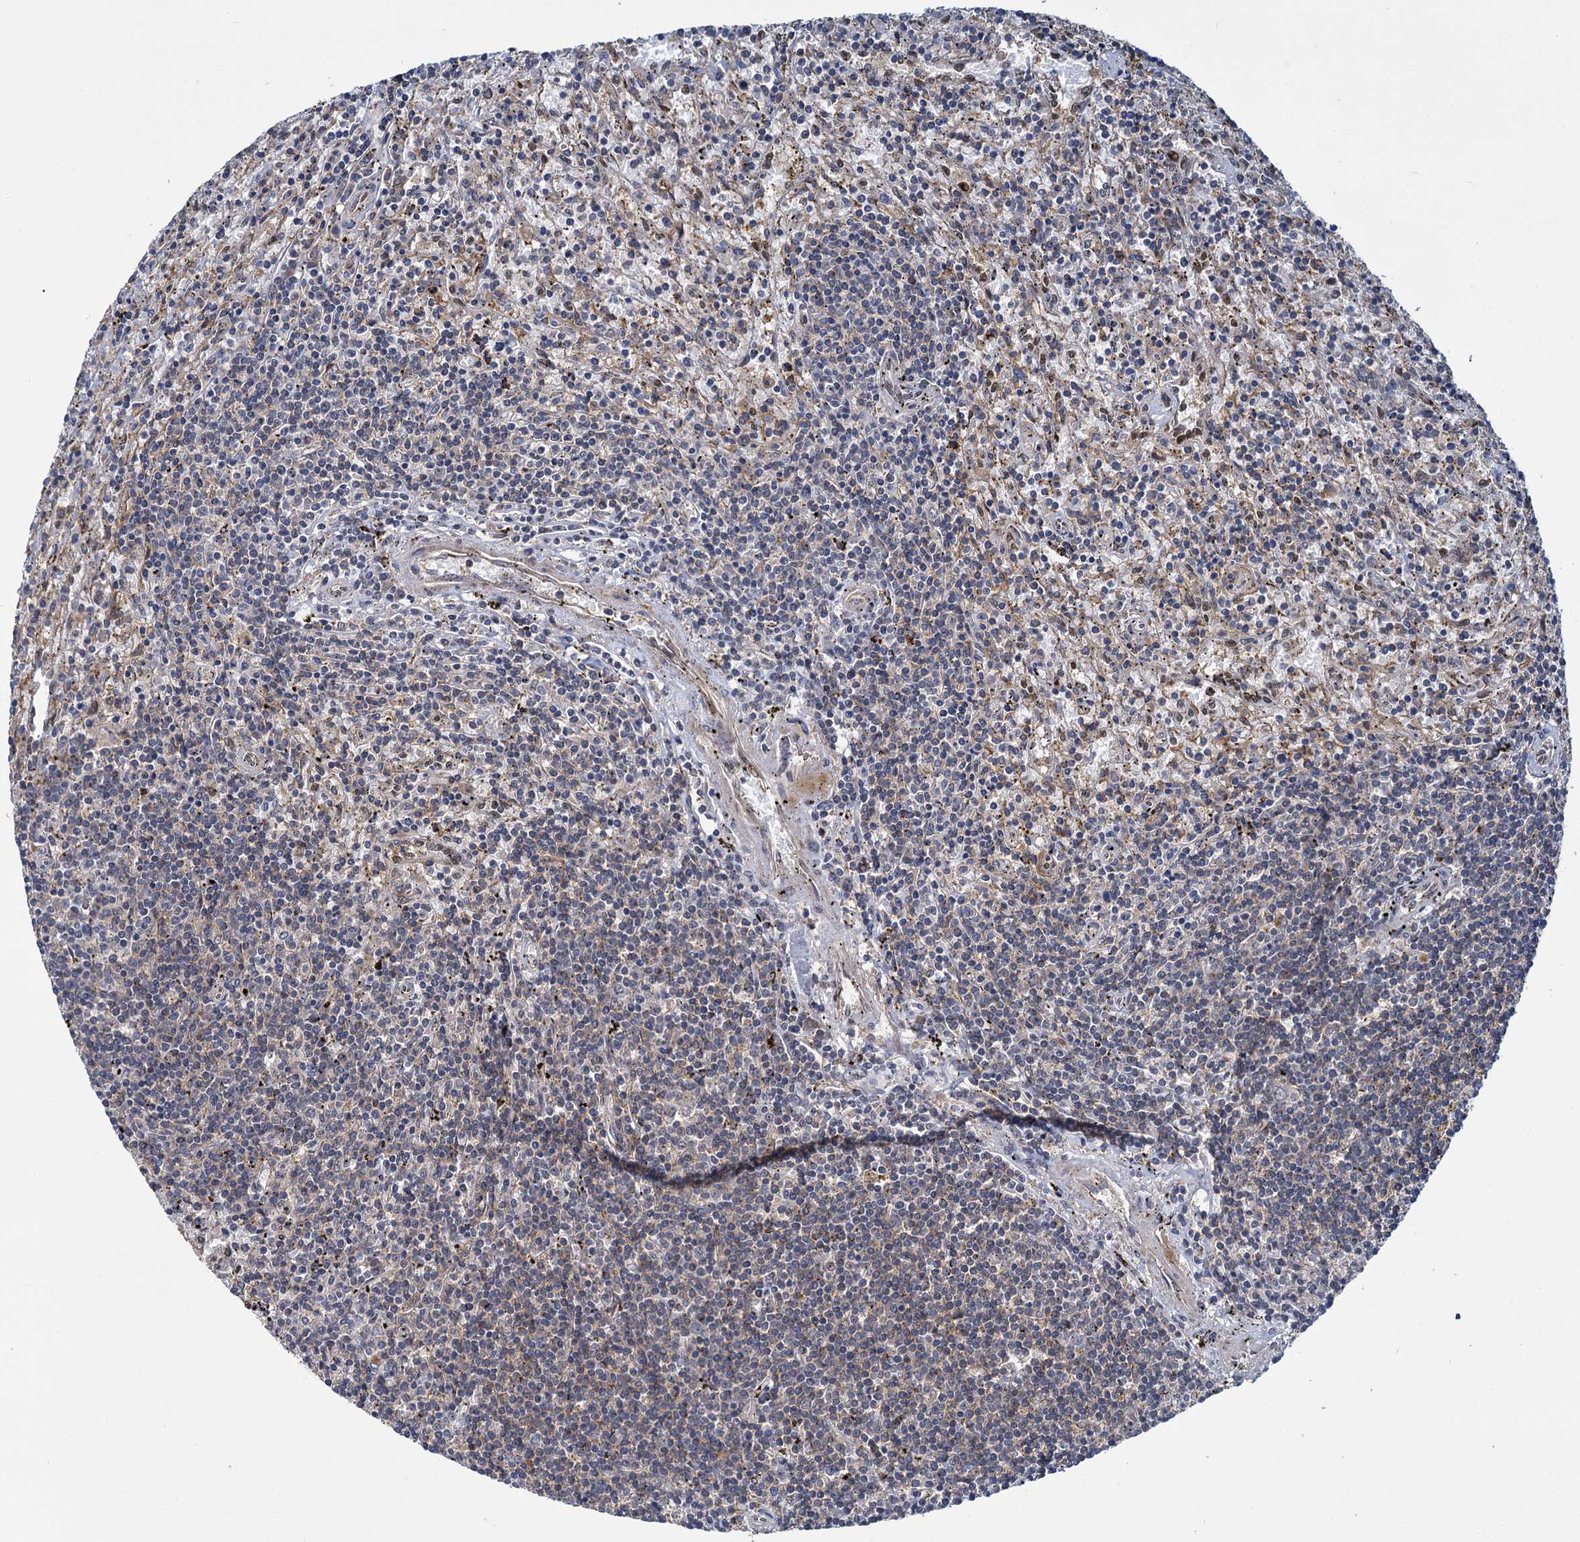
{"staining": {"intensity": "negative", "quantity": "none", "location": "none"}, "tissue": "lymphoma", "cell_type": "Tumor cells", "image_type": "cancer", "snomed": [{"axis": "morphology", "description": "Malignant lymphoma, non-Hodgkin's type, Low grade"}, {"axis": "topography", "description": "Spleen"}], "caption": "An image of human lymphoma is negative for staining in tumor cells.", "gene": "GAL3ST4", "patient": {"sex": "male", "age": 76}}